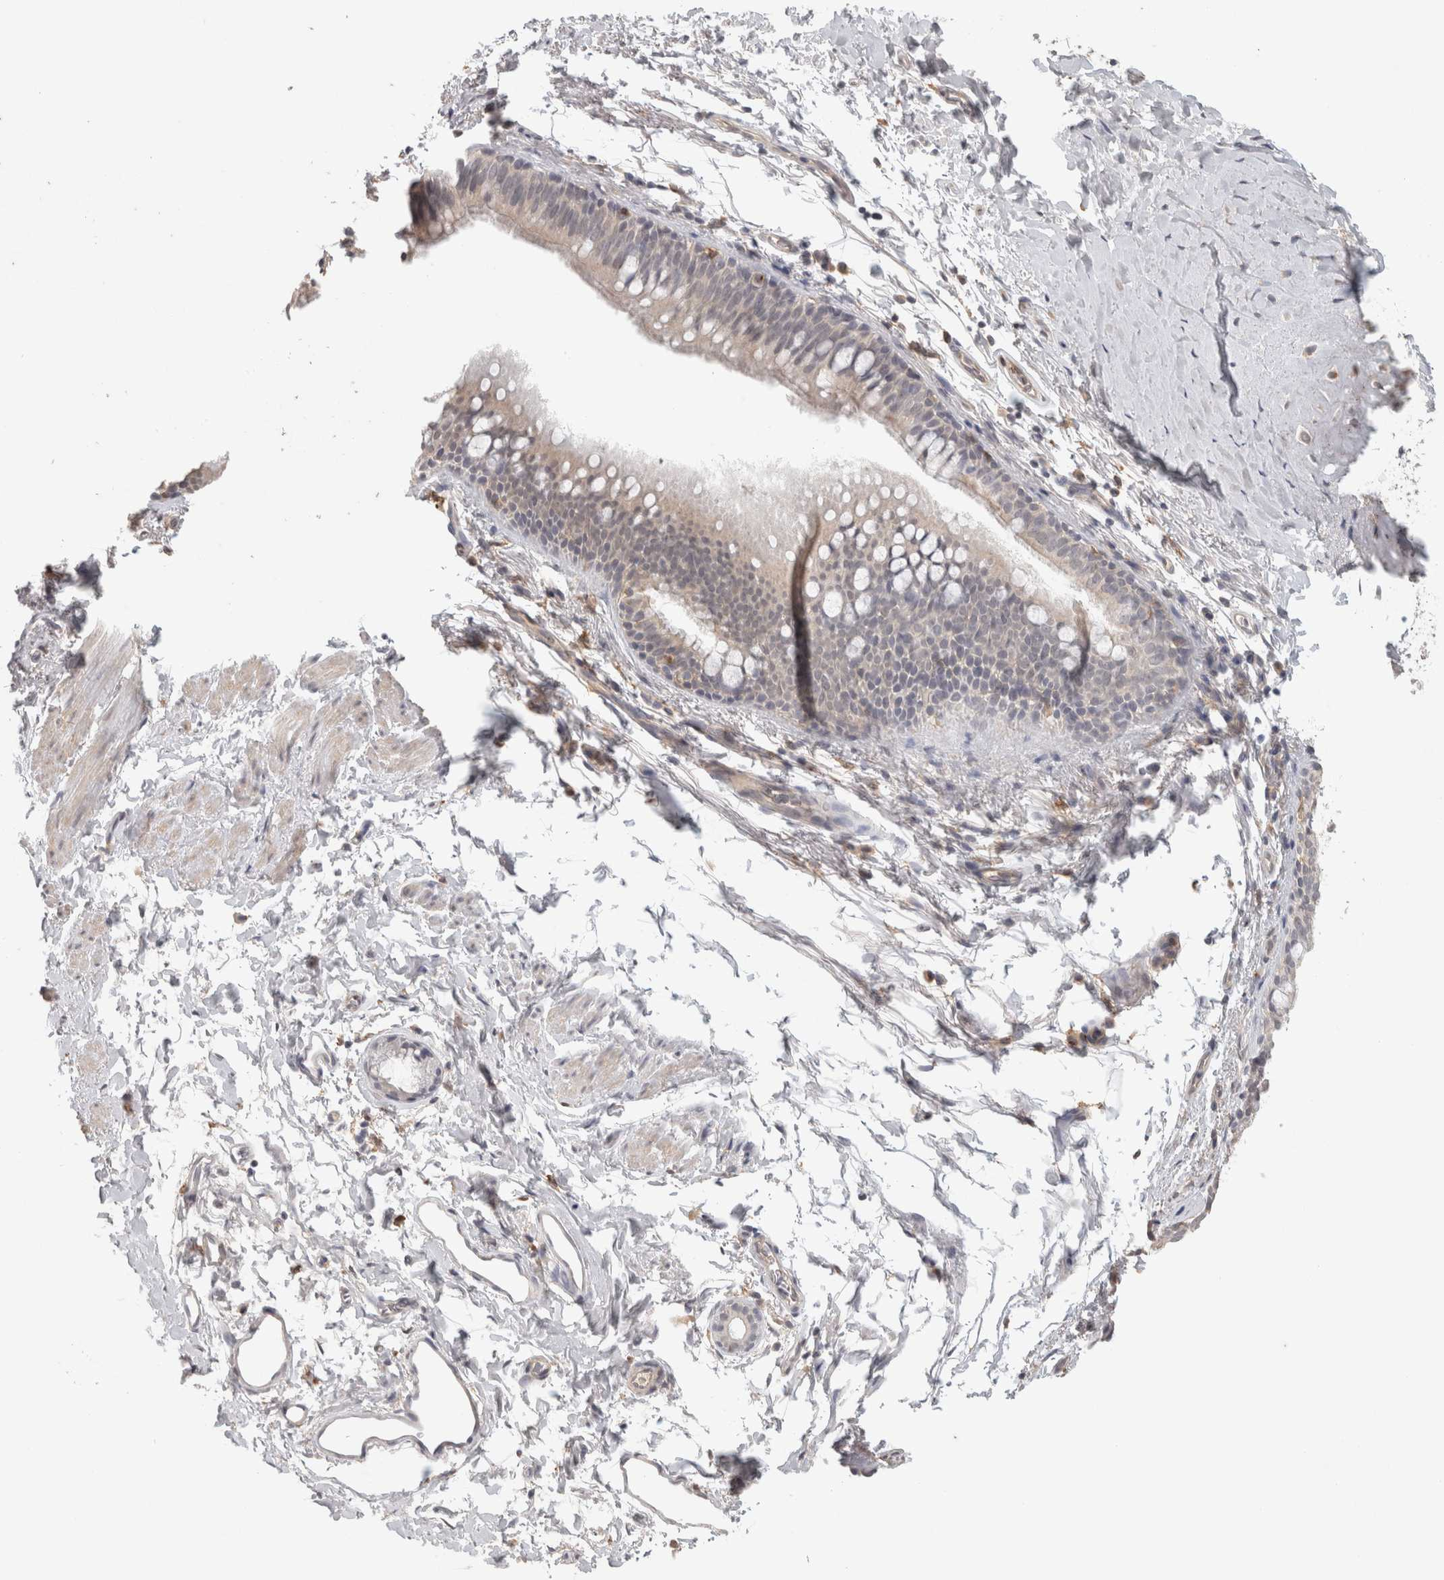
{"staining": {"intensity": "negative", "quantity": "none", "location": "none"}, "tissue": "bronchus", "cell_type": "Respiratory epithelial cells", "image_type": "normal", "snomed": [{"axis": "morphology", "description": "Normal tissue, NOS"}, {"axis": "topography", "description": "Cartilage tissue"}, {"axis": "topography", "description": "Bronchus"}, {"axis": "topography", "description": "Lung"}], "caption": "This is an immunohistochemistry image of normal human bronchus. There is no staining in respiratory epithelial cells.", "gene": "HAVCR2", "patient": {"sex": "male", "age": 64}}